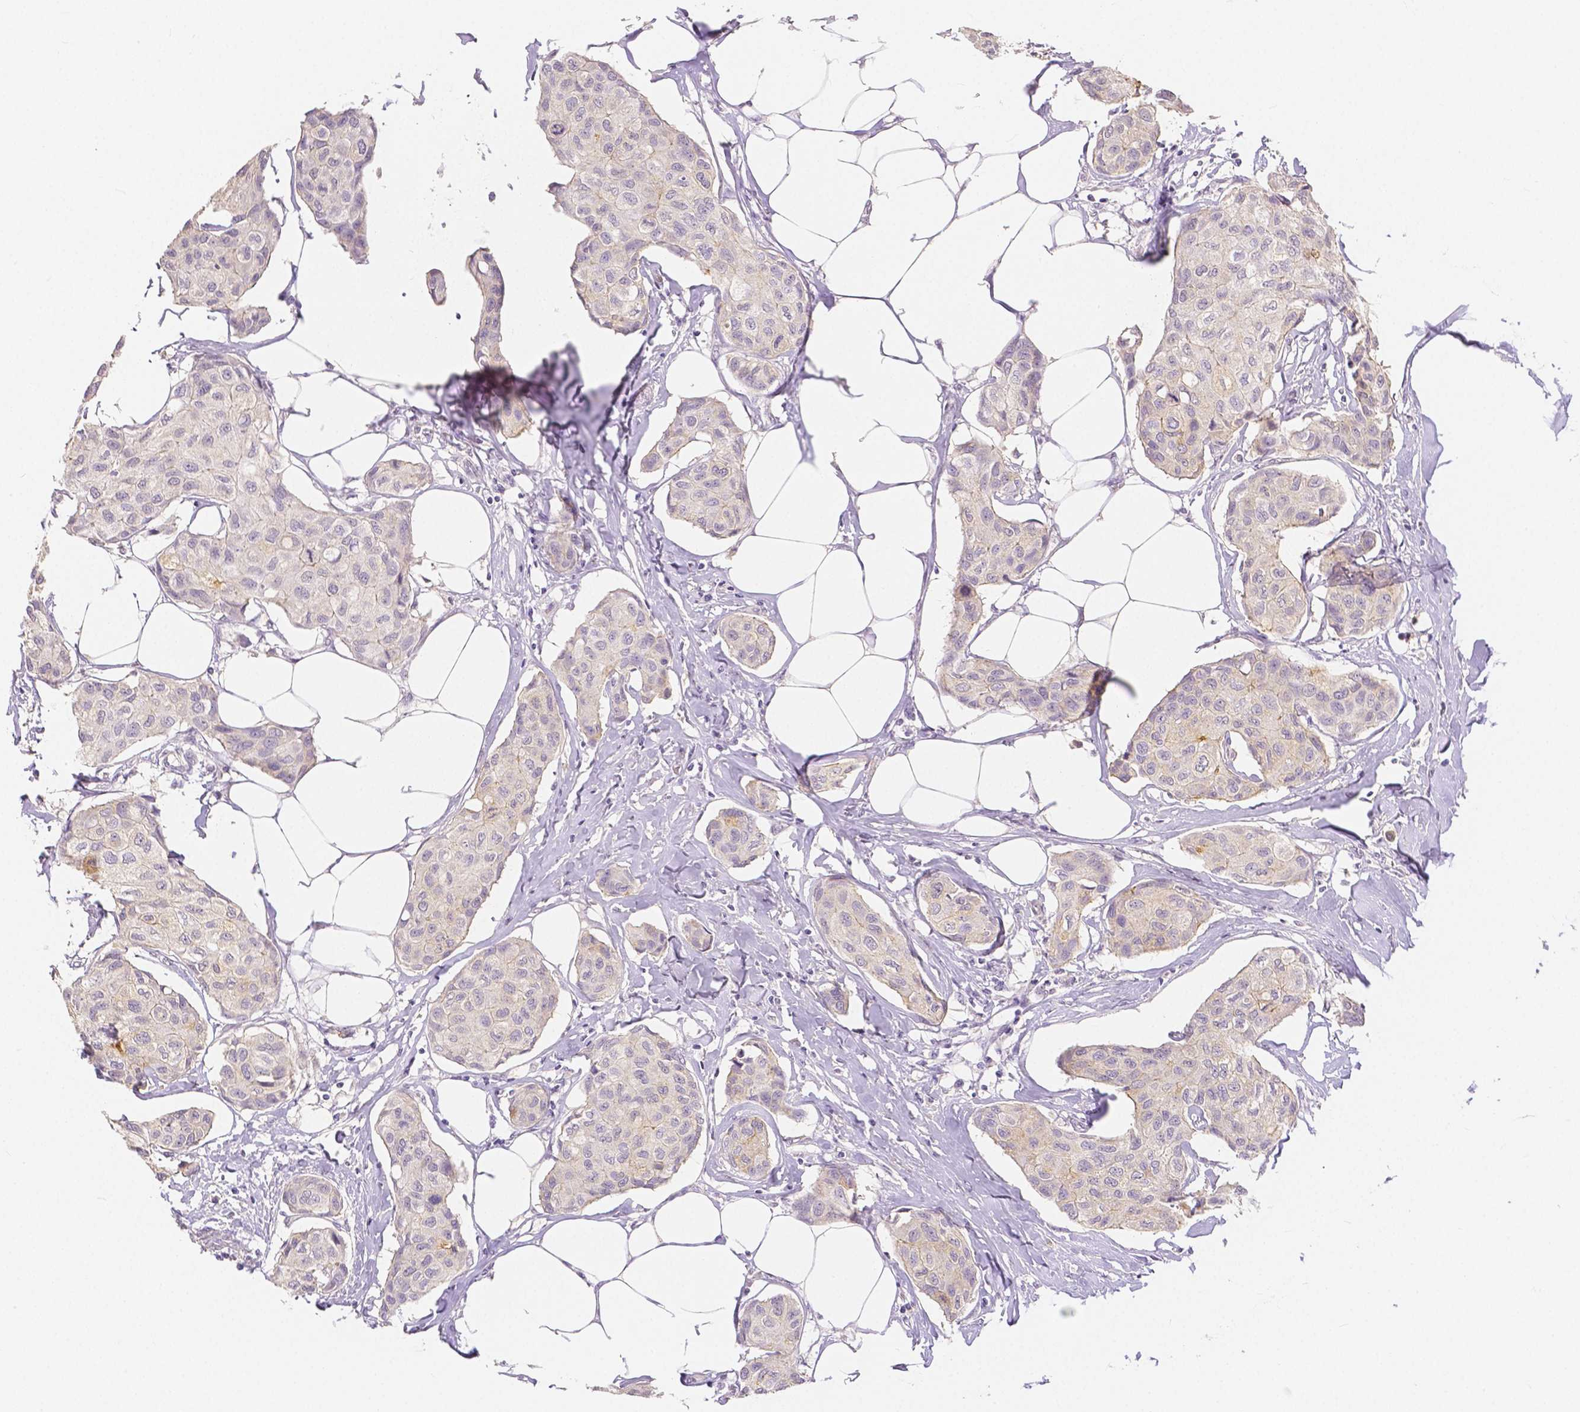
{"staining": {"intensity": "negative", "quantity": "none", "location": "none"}, "tissue": "breast cancer", "cell_type": "Tumor cells", "image_type": "cancer", "snomed": [{"axis": "morphology", "description": "Duct carcinoma"}, {"axis": "topography", "description": "Breast"}], "caption": "Immunohistochemistry photomicrograph of human breast cancer (infiltrating ductal carcinoma) stained for a protein (brown), which demonstrates no positivity in tumor cells.", "gene": "OCLN", "patient": {"sex": "female", "age": 80}}